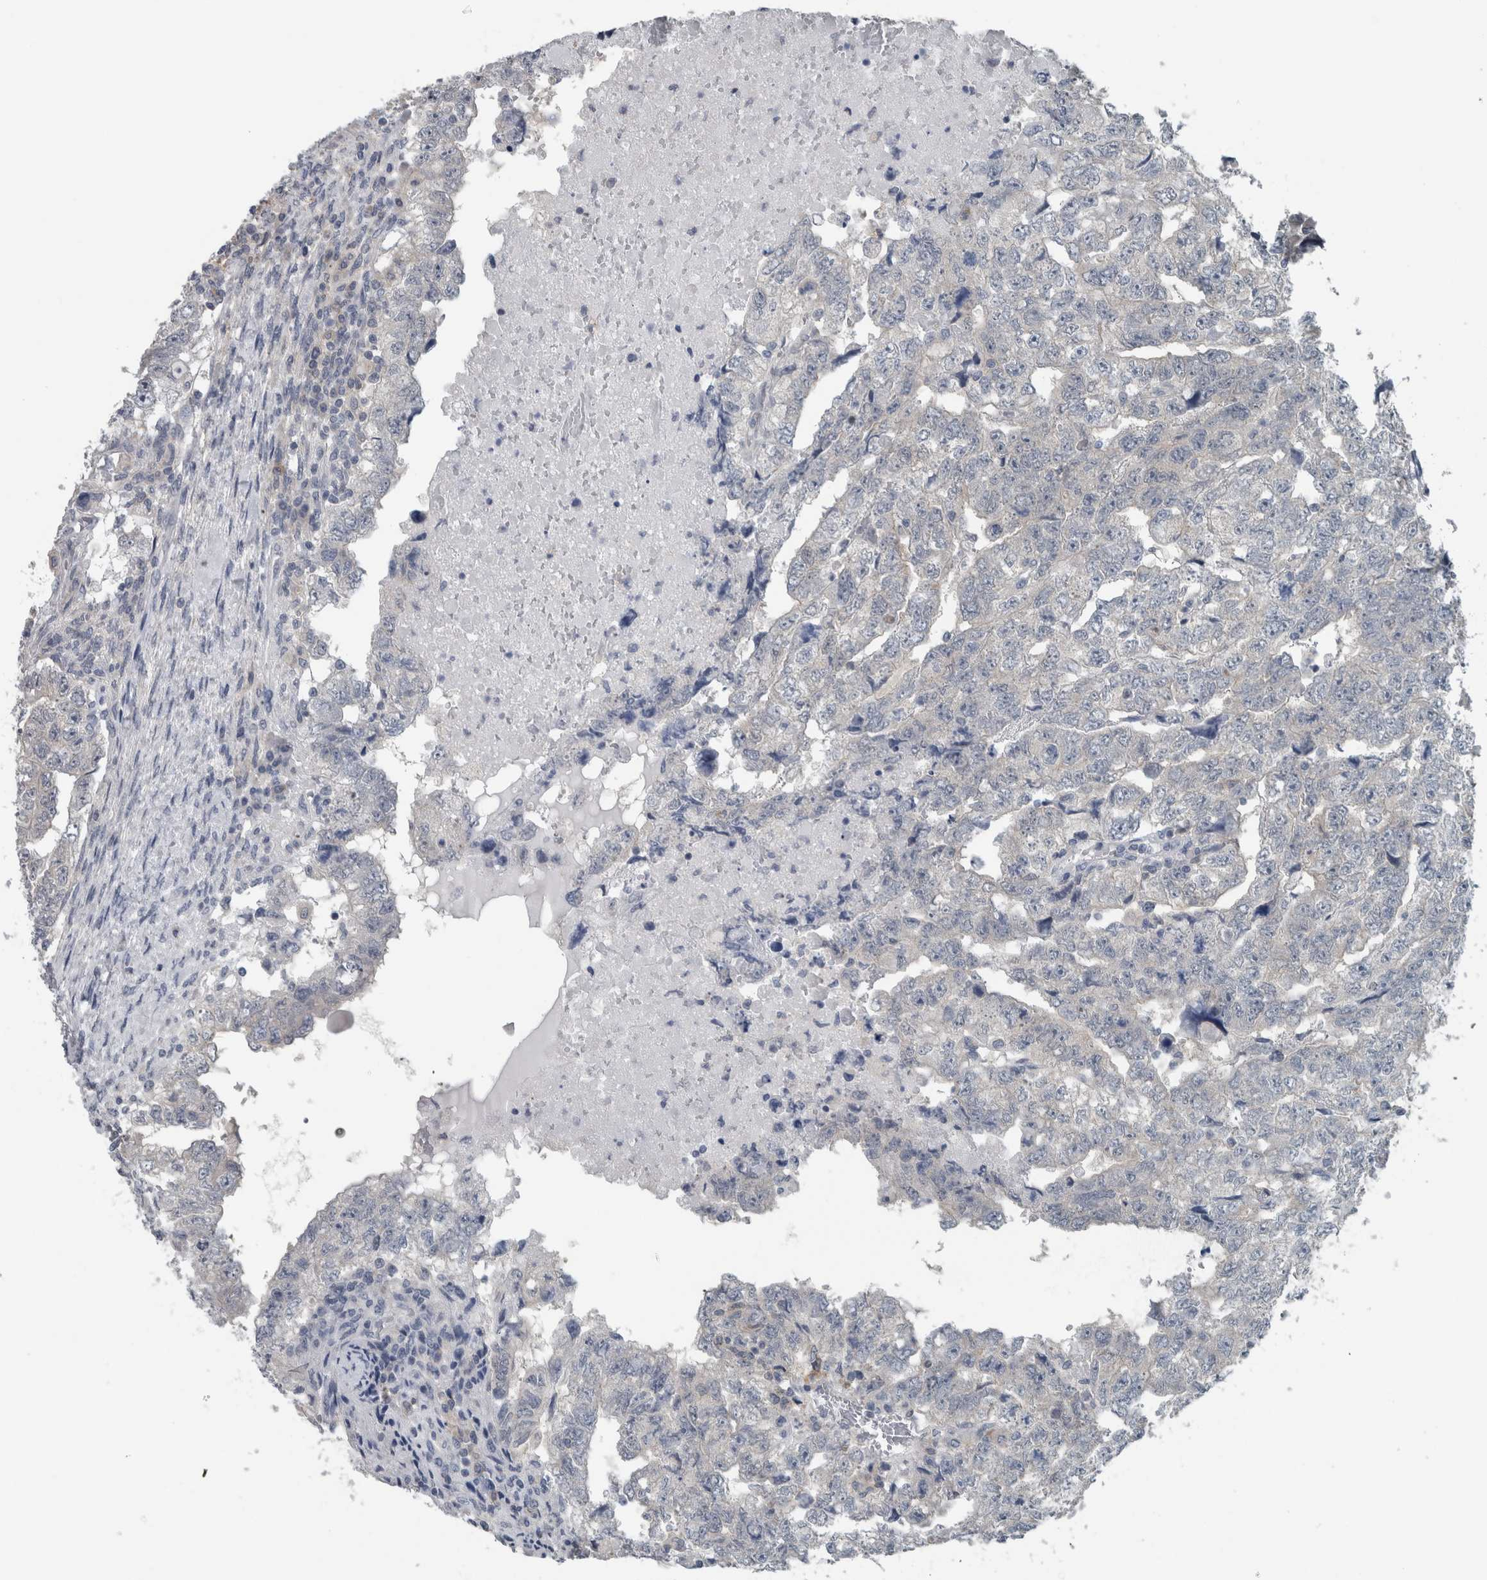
{"staining": {"intensity": "weak", "quantity": "<25%", "location": "cytoplasmic/membranous"}, "tissue": "testis cancer", "cell_type": "Tumor cells", "image_type": "cancer", "snomed": [{"axis": "morphology", "description": "Carcinoma, Embryonal, NOS"}, {"axis": "topography", "description": "Testis"}], "caption": "Immunohistochemistry photomicrograph of neoplastic tissue: human testis embryonal carcinoma stained with DAB (3,3'-diaminobenzidine) reveals no significant protein positivity in tumor cells.", "gene": "ACSF2", "patient": {"sex": "male", "age": 36}}